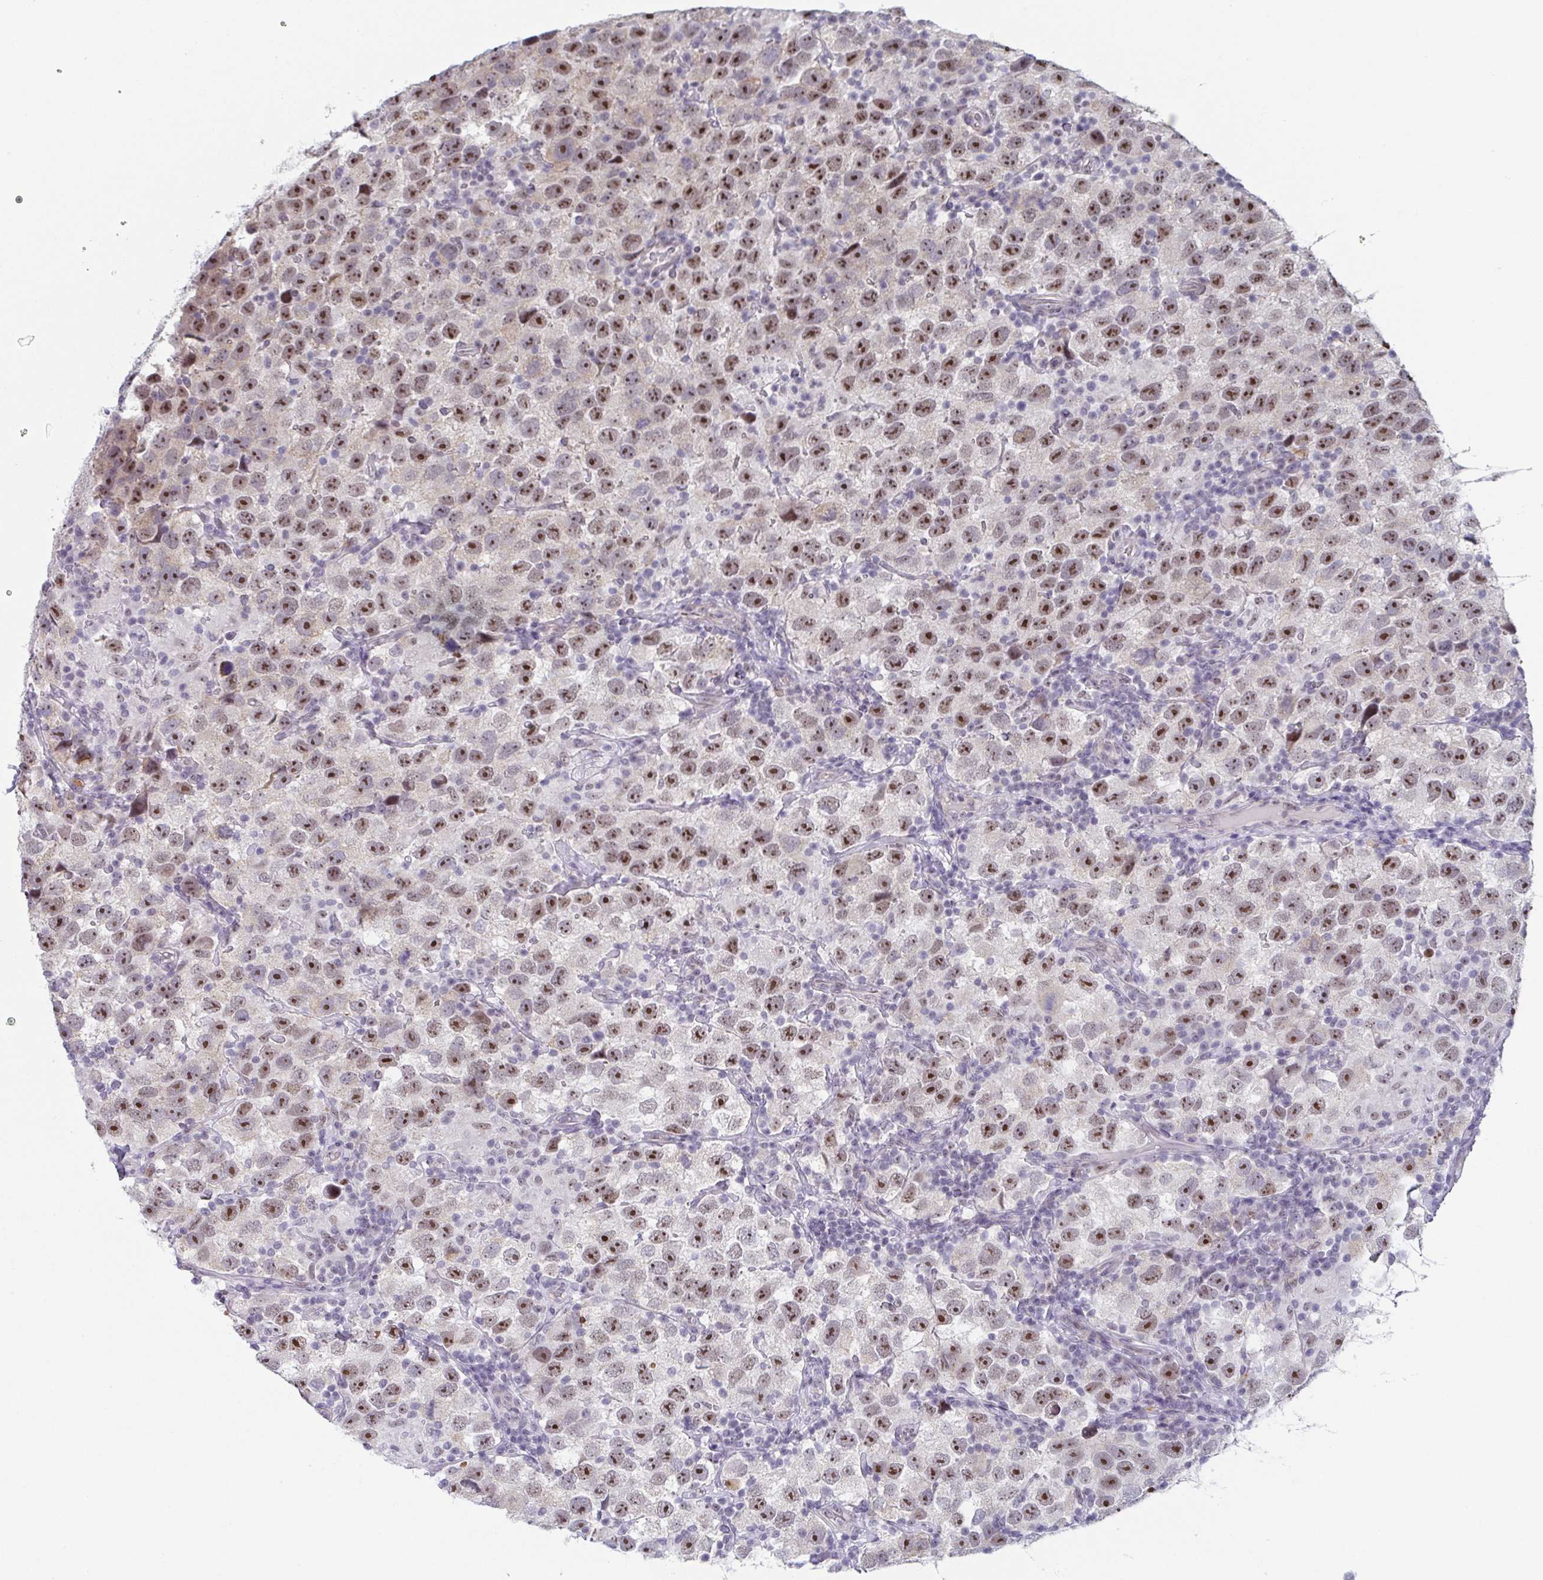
{"staining": {"intensity": "strong", "quantity": ">75%", "location": "nuclear"}, "tissue": "testis cancer", "cell_type": "Tumor cells", "image_type": "cancer", "snomed": [{"axis": "morphology", "description": "Seminoma, NOS"}, {"axis": "topography", "description": "Testis"}], "caption": "Strong nuclear staining for a protein is appreciated in approximately >75% of tumor cells of seminoma (testis) using immunohistochemistry (IHC).", "gene": "EXOSC7", "patient": {"sex": "male", "age": 26}}